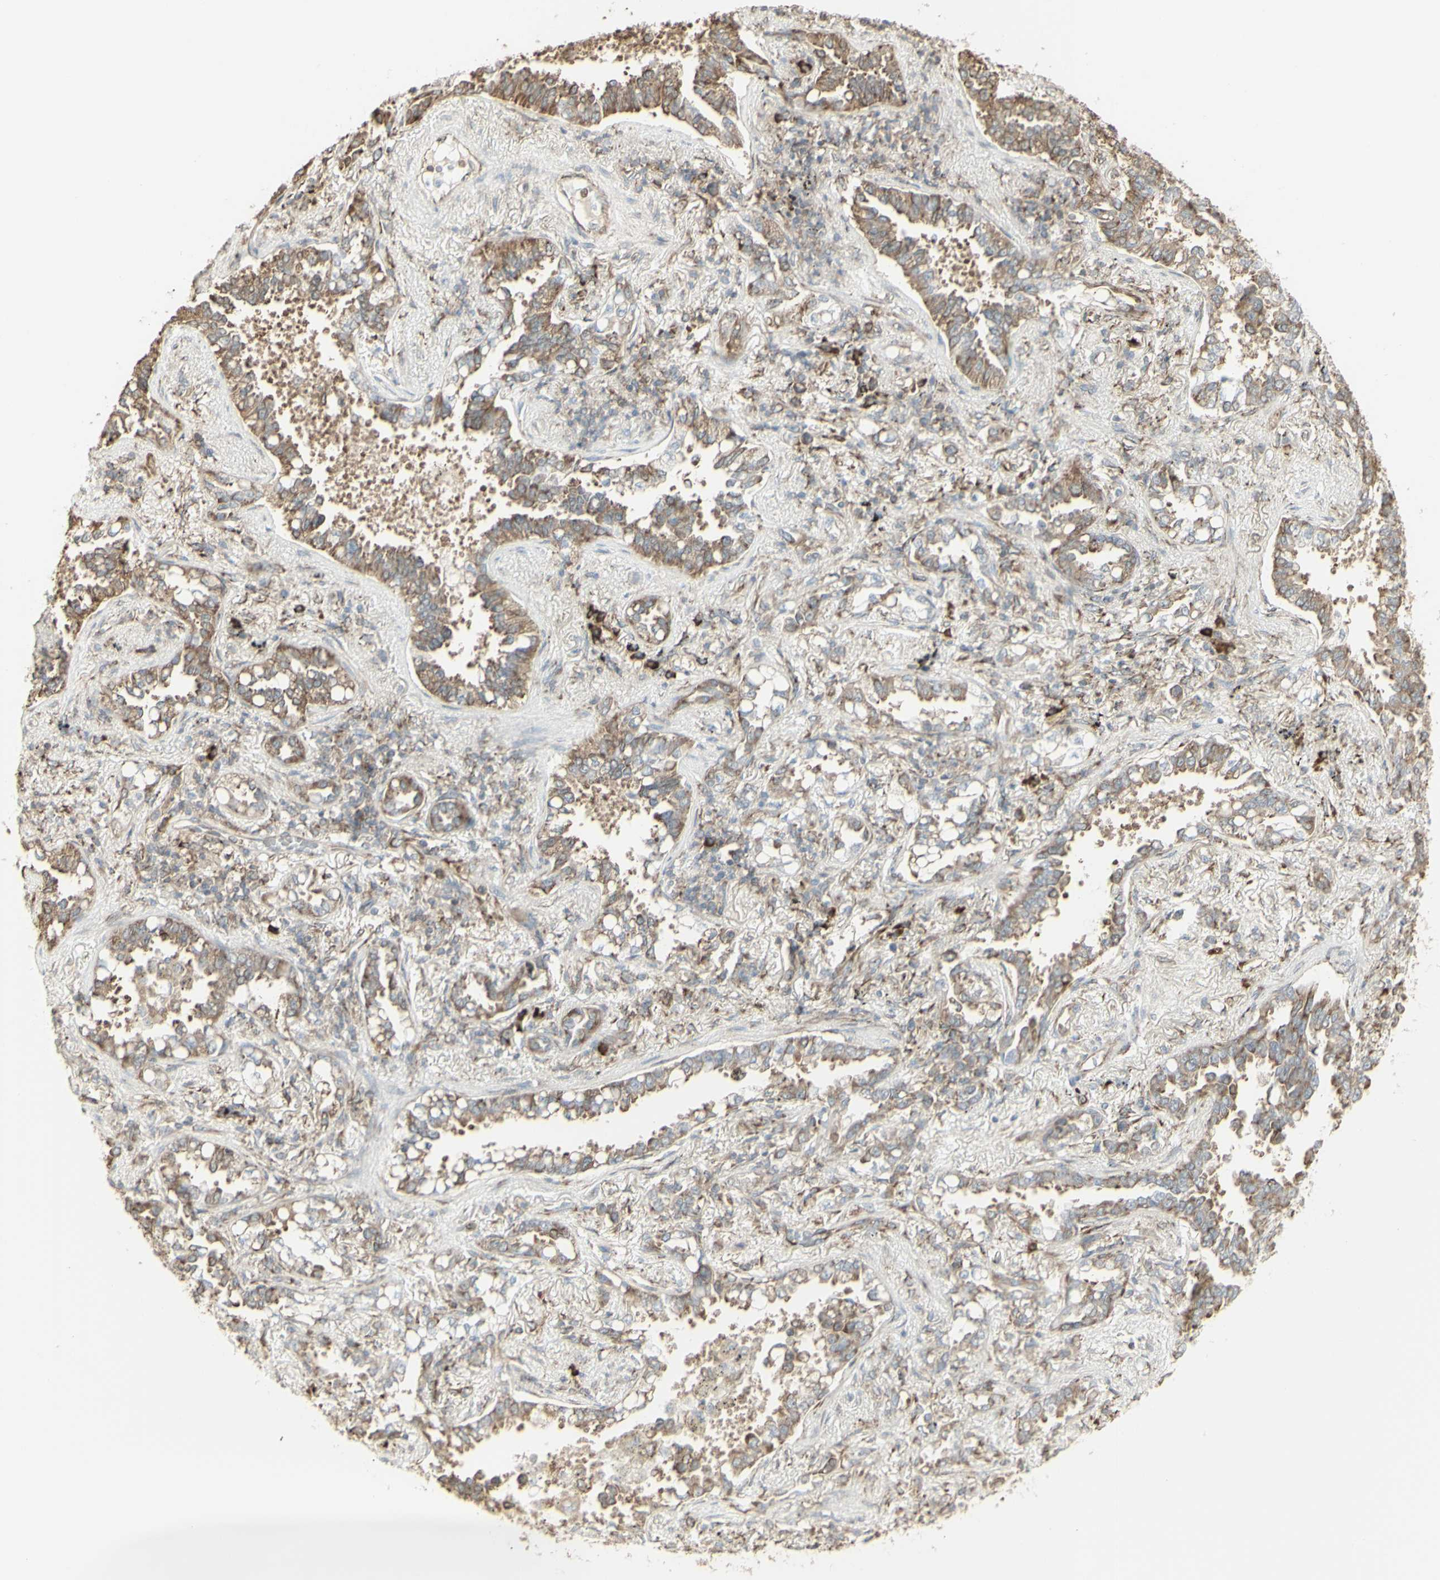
{"staining": {"intensity": "weak", "quantity": ">75%", "location": "cytoplasmic/membranous"}, "tissue": "lung cancer", "cell_type": "Tumor cells", "image_type": "cancer", "snomed": [{"axis": "morphology", "description": "Normal tissue, NOS"}, {"axis": "morphology", "description": "Adenocarcinoma, NOS"}, {"axis": "topography", "description": "Lung"}], "caption": "Weak cytoplasmic/membranous expression for a protein is identified in about >75% of tumor cells of lung cancer using immunohistochemistry (IHC).", "gene": "EEF1B2", "patient": {"sex": "male", "age": 59}}